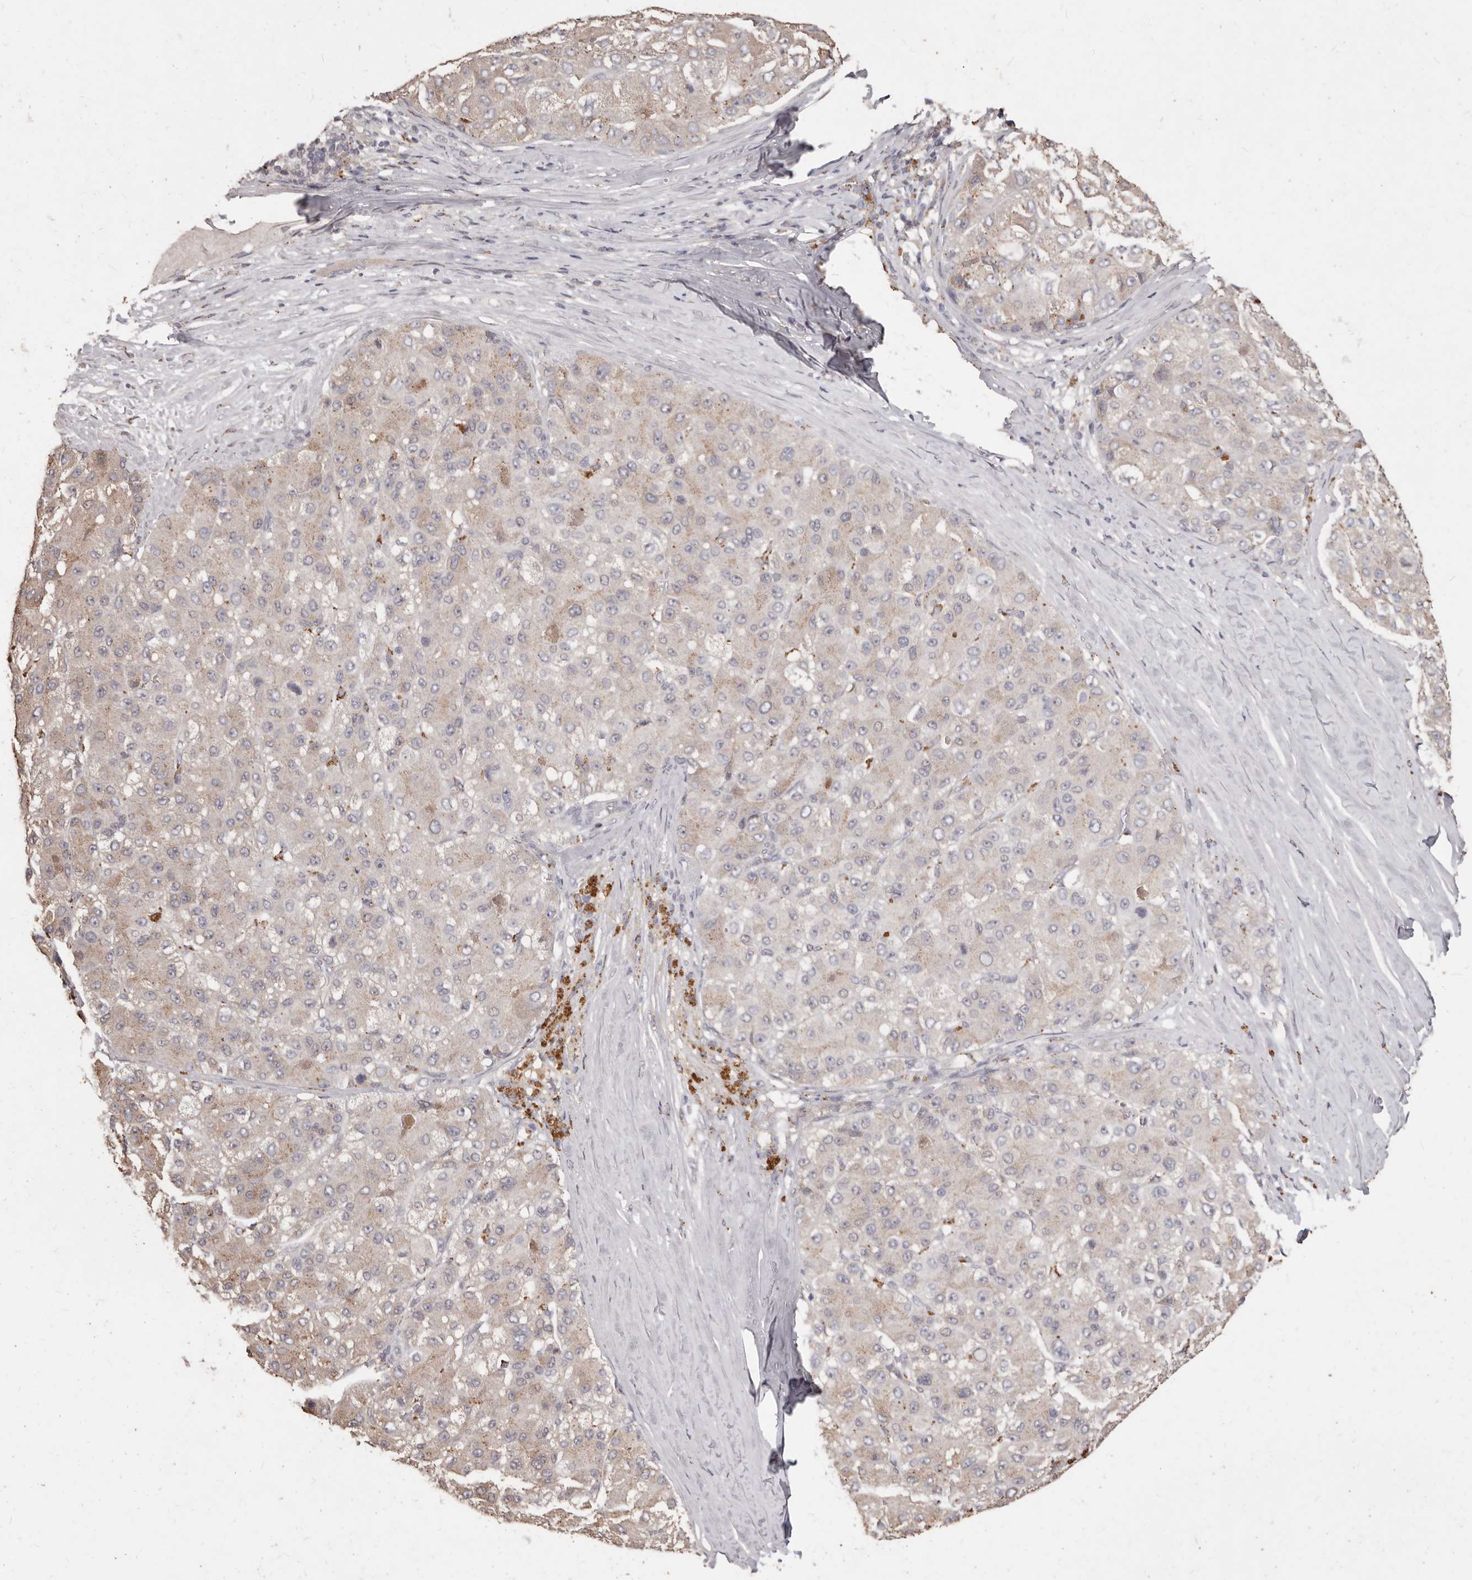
{"staining": {"intensity": "weak", "quantity": "<25%", "location": "cytoplasmic/membranous"}, "tissue": "liver cancer", "cell_type": "Tumor cells", "image_type": "cancer", "snomed": [{"axis": "morphology", "description": "Carcinoma, Hepatocellular, NOS"}, {"axis": "topography", "description": "Liver"}], "caption": "An image of human liver hepatocellular carcinoma is negative for staining in tumor cells. (DAB (3,3'-diaminobenzidine) IHC, high magnification).", "gene": "PRSS27", "patient": {"sex": "male", "age": 80}}